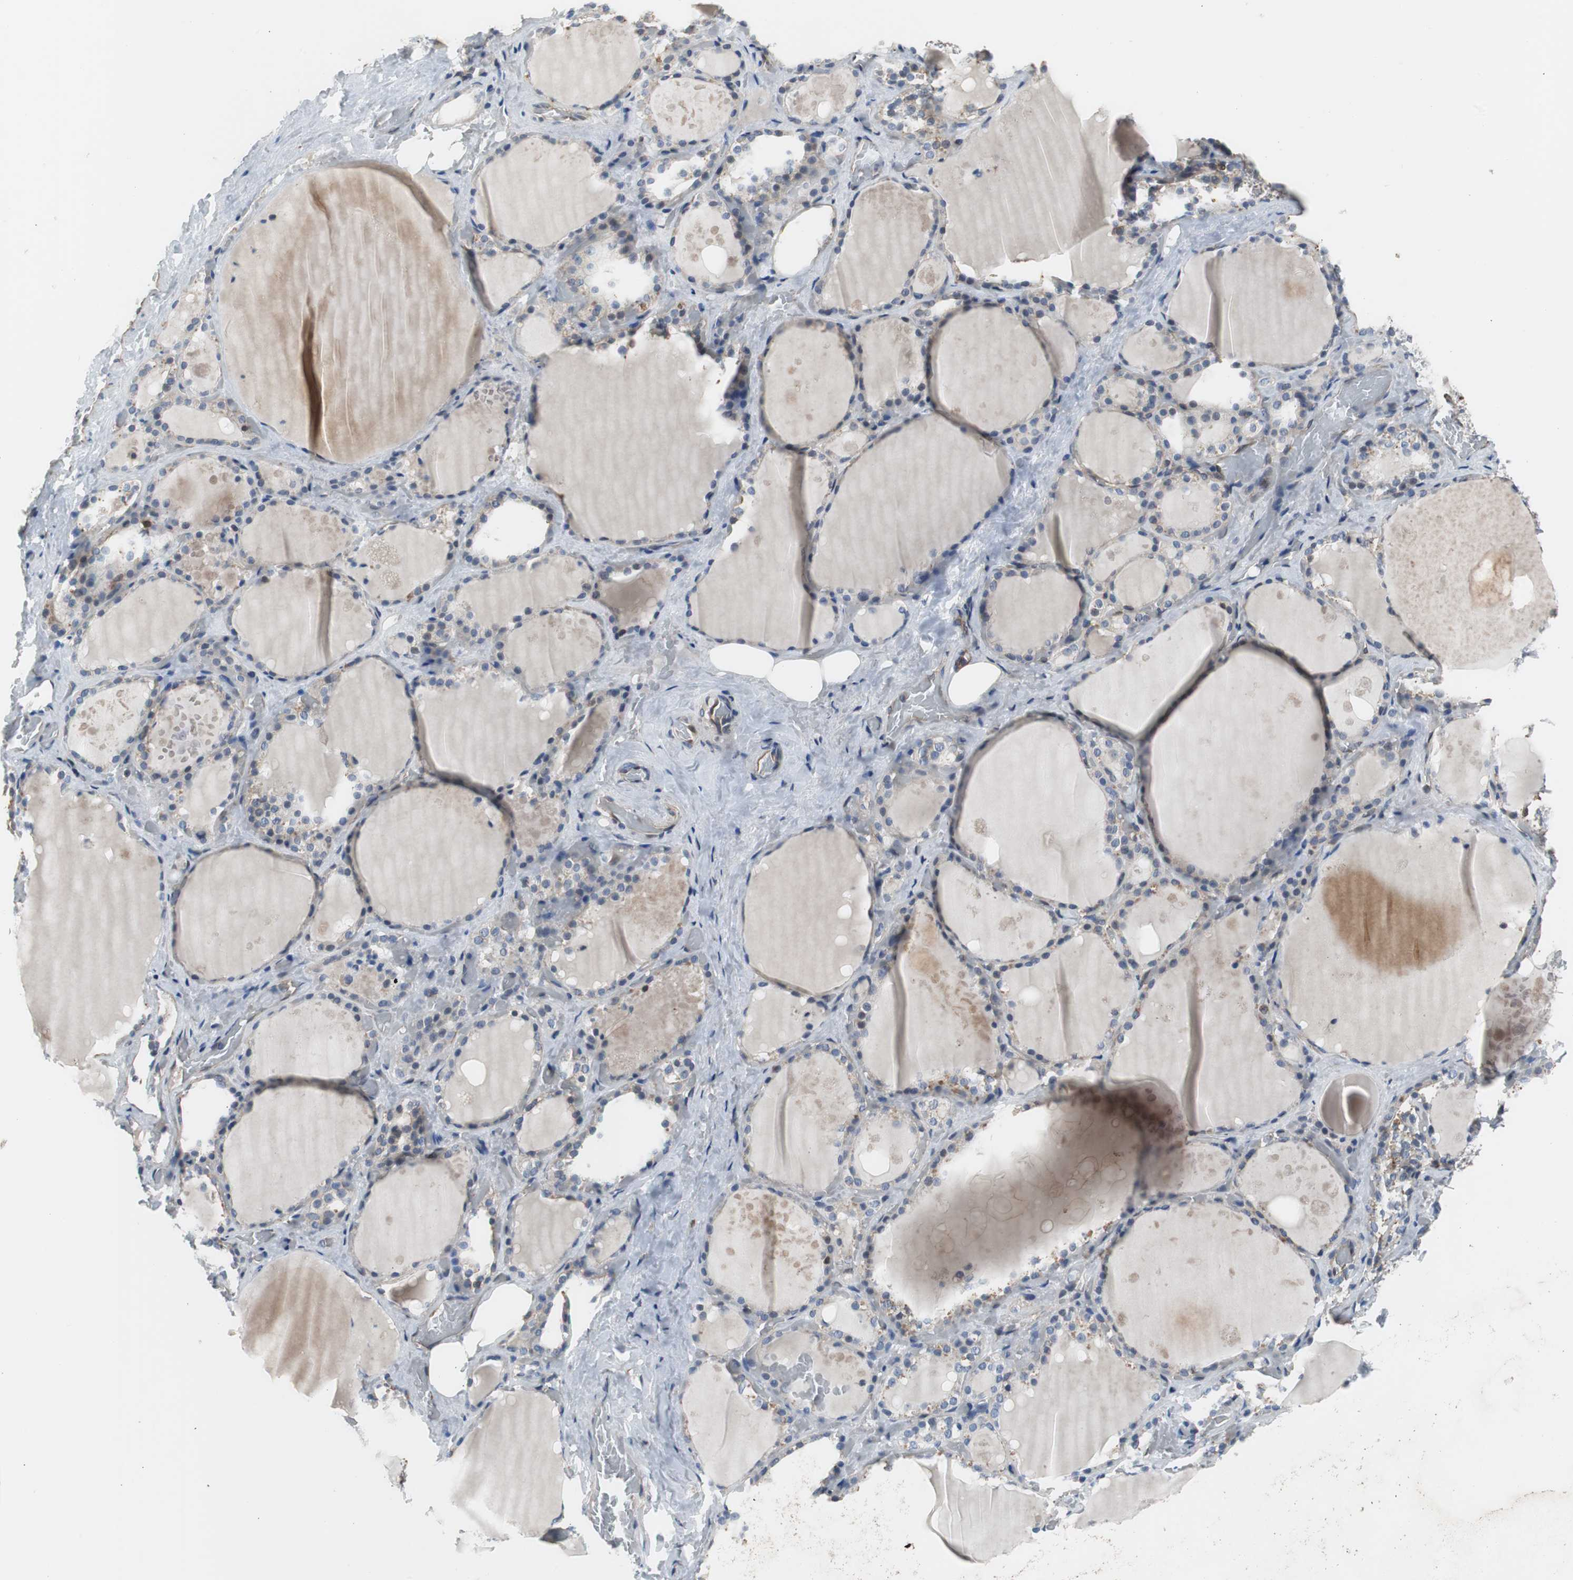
{"staining": {"intensity": "weak", "quantity": "<25%", "location": "cytoplasmic/membranous"}, "tissue": "thyroid gland", "cell_type": "Glandular cells", "image_type": "normal", "snomed": [{"axis": "morphology", "description": "Normal tissue, NOS"}, {"axis": "topography", "description": "Thyroid gland"}], "caption": "IHC histopathology image of normal human thyroid gland stained for a protein (brown), which reveals no expression in glandular cells.", "gene": "KIF3B", "patient": {"sex": "male", "age": 61}}